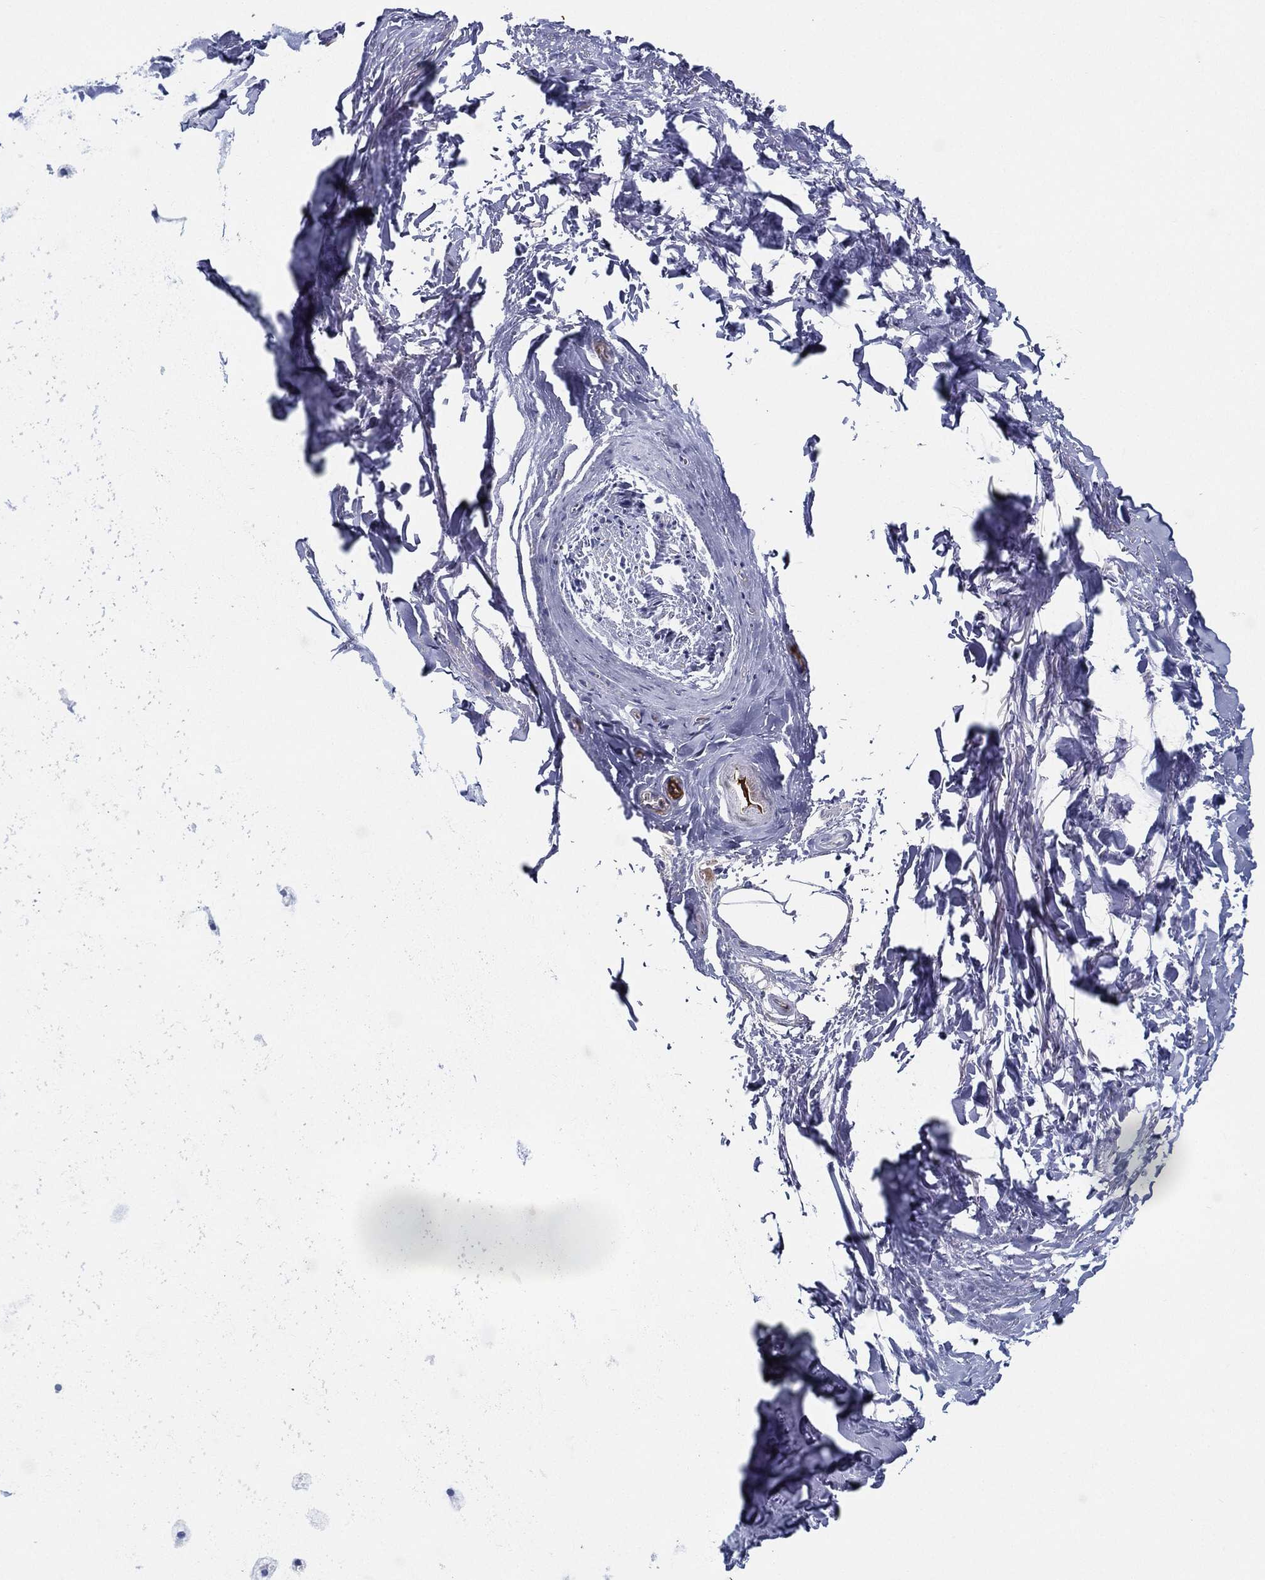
{"staining": {"intensity": "negative", "quantity": "none", "location": "none"}, "tissue": "soft tissue", "cell_type": "Fibroblasts", "image_type": "normal", "snomed": [{"axis": "morphology", "description": "Normal tissue, NOS"}, {"axis": "morphology", "description": "Squamous cell carcinoma, NOS"}, {"axis": "topography", "description": "Cartilage tissue"}, {"axis": "topography", "description": "Lung"}], "caption": "Human soft tissue stained for a protein using immunohistochemistry reveals no staining in fibroblasts.", "gene": "IFNB1", "patient": {"sex": "male", "age": 66}}